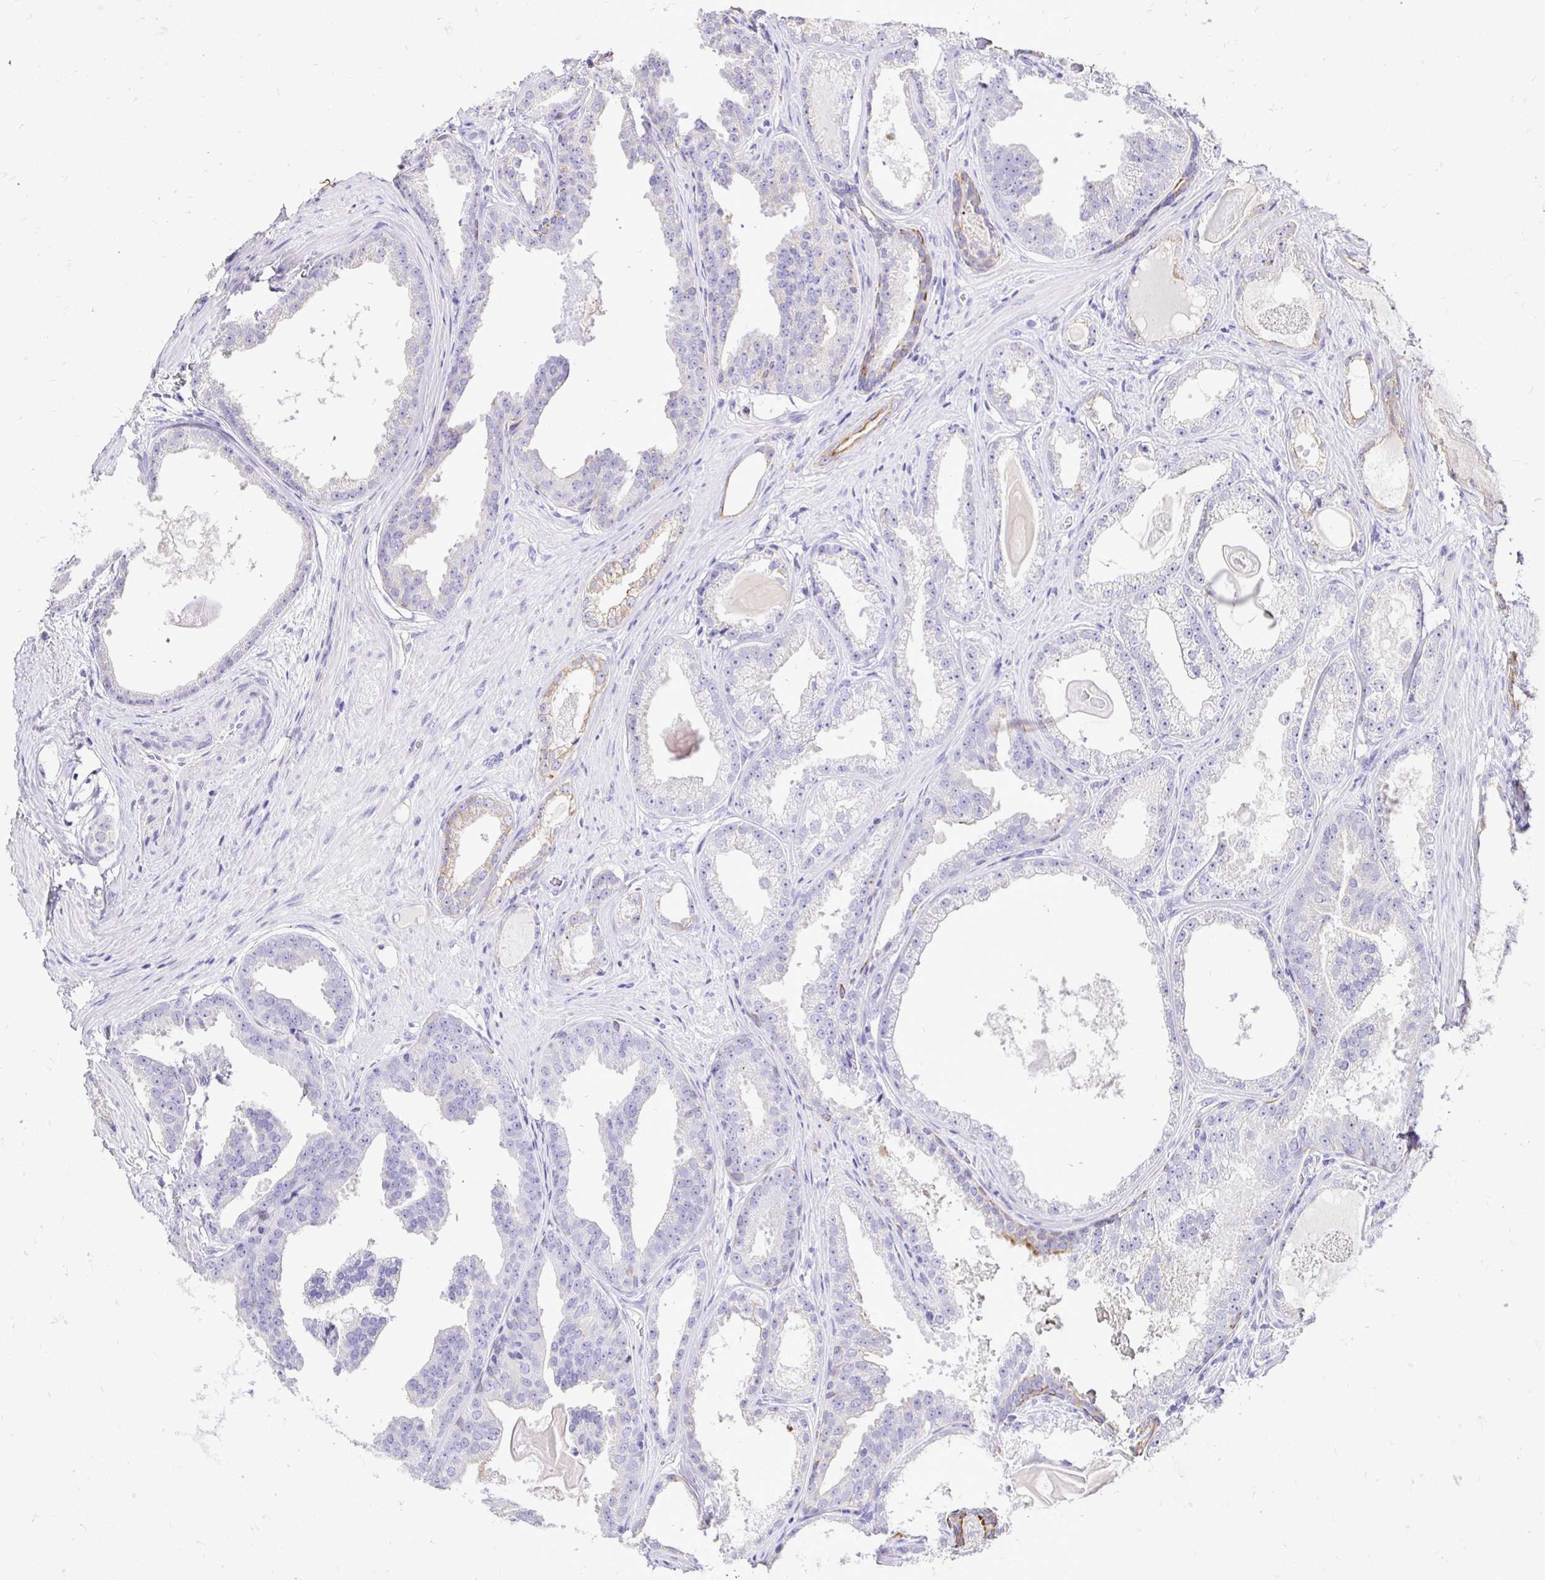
{"staining": {"intensity": "negative", "quantity": "none", "location": "none"}, "tissue": "prostate cancer", "cell_type": "Tumor cells", "image_type": "cancer", "snomed": [{"axis": "morphology", "description": "Adenocarcinoma, Low grade"}, {"axis": "topography", "description": "Prostate"}], "caption": "The micrograph displays no staining of tumor cells in prostate low-grade adenocarcinoma.", "gene": "TAF1D", "patient": {"sex": "male", "age": 65}}